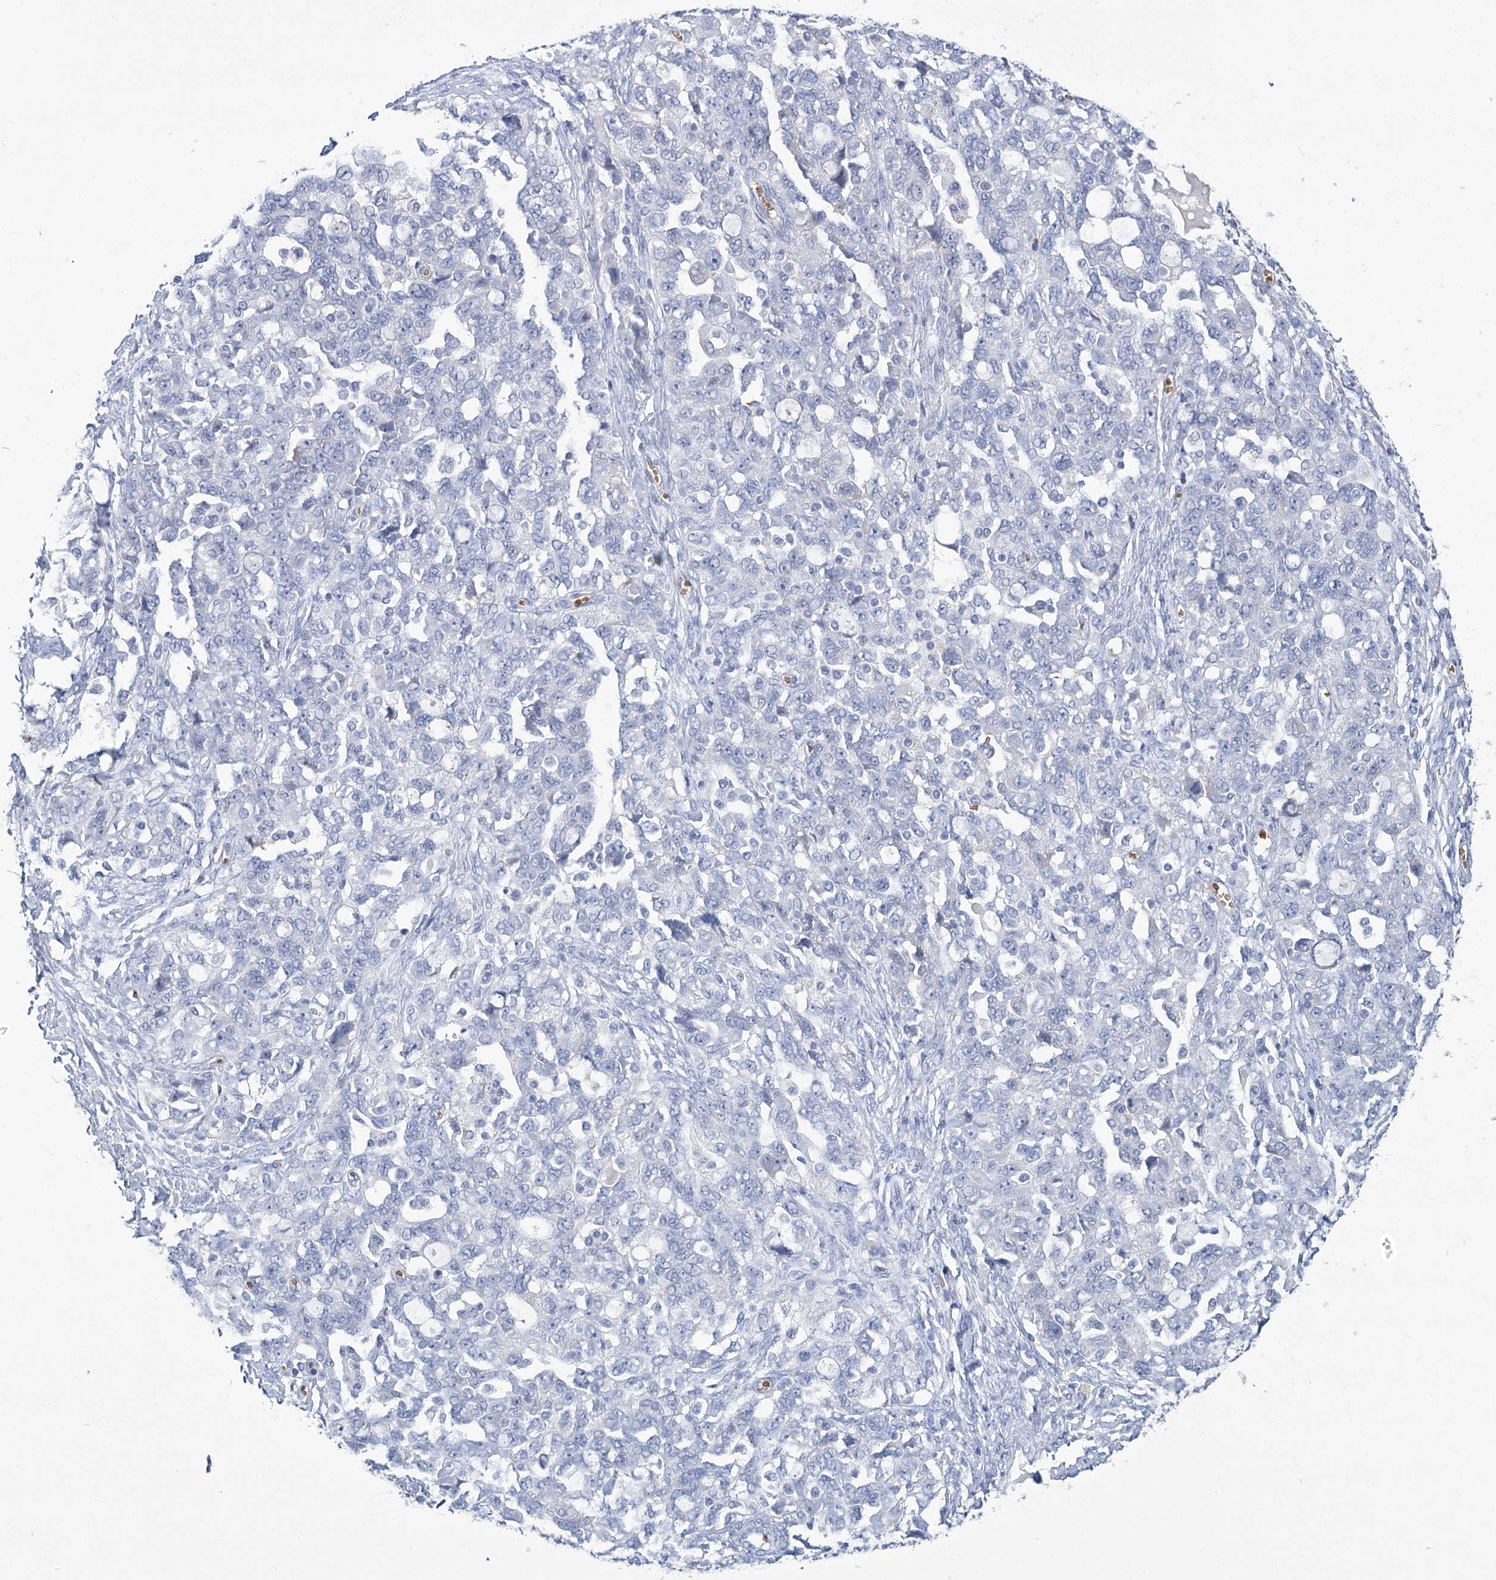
{"staining": {"intensity": "negative", "quantity": "none", "location": "none"}, "tissue": "ovarian cancer", "cell_type": "Tumor cells", "image_type": "cancer", "snomed": [{"axis": "morphology", "description": "Carcinoma, NOS"}, {"axis": "morphology", "description": "Cystadenocarcinoma, serous, NOS"}, {"axis": "topography", "description": "Ovary"}], "caption": "High power microscopy histopathology image of an immunohistochemistry photomicrograph of serous cystadenocarcinoma (ovarian), revealing no significant expression in tumor cells. The staining was performed using DAB to visualize the protein expression in brown, while the nuclei were stained in blue with hematoxylin (Magnification: 20x).", "gene": "HBA1", "patient": {"sex": "female", "age": 69}}